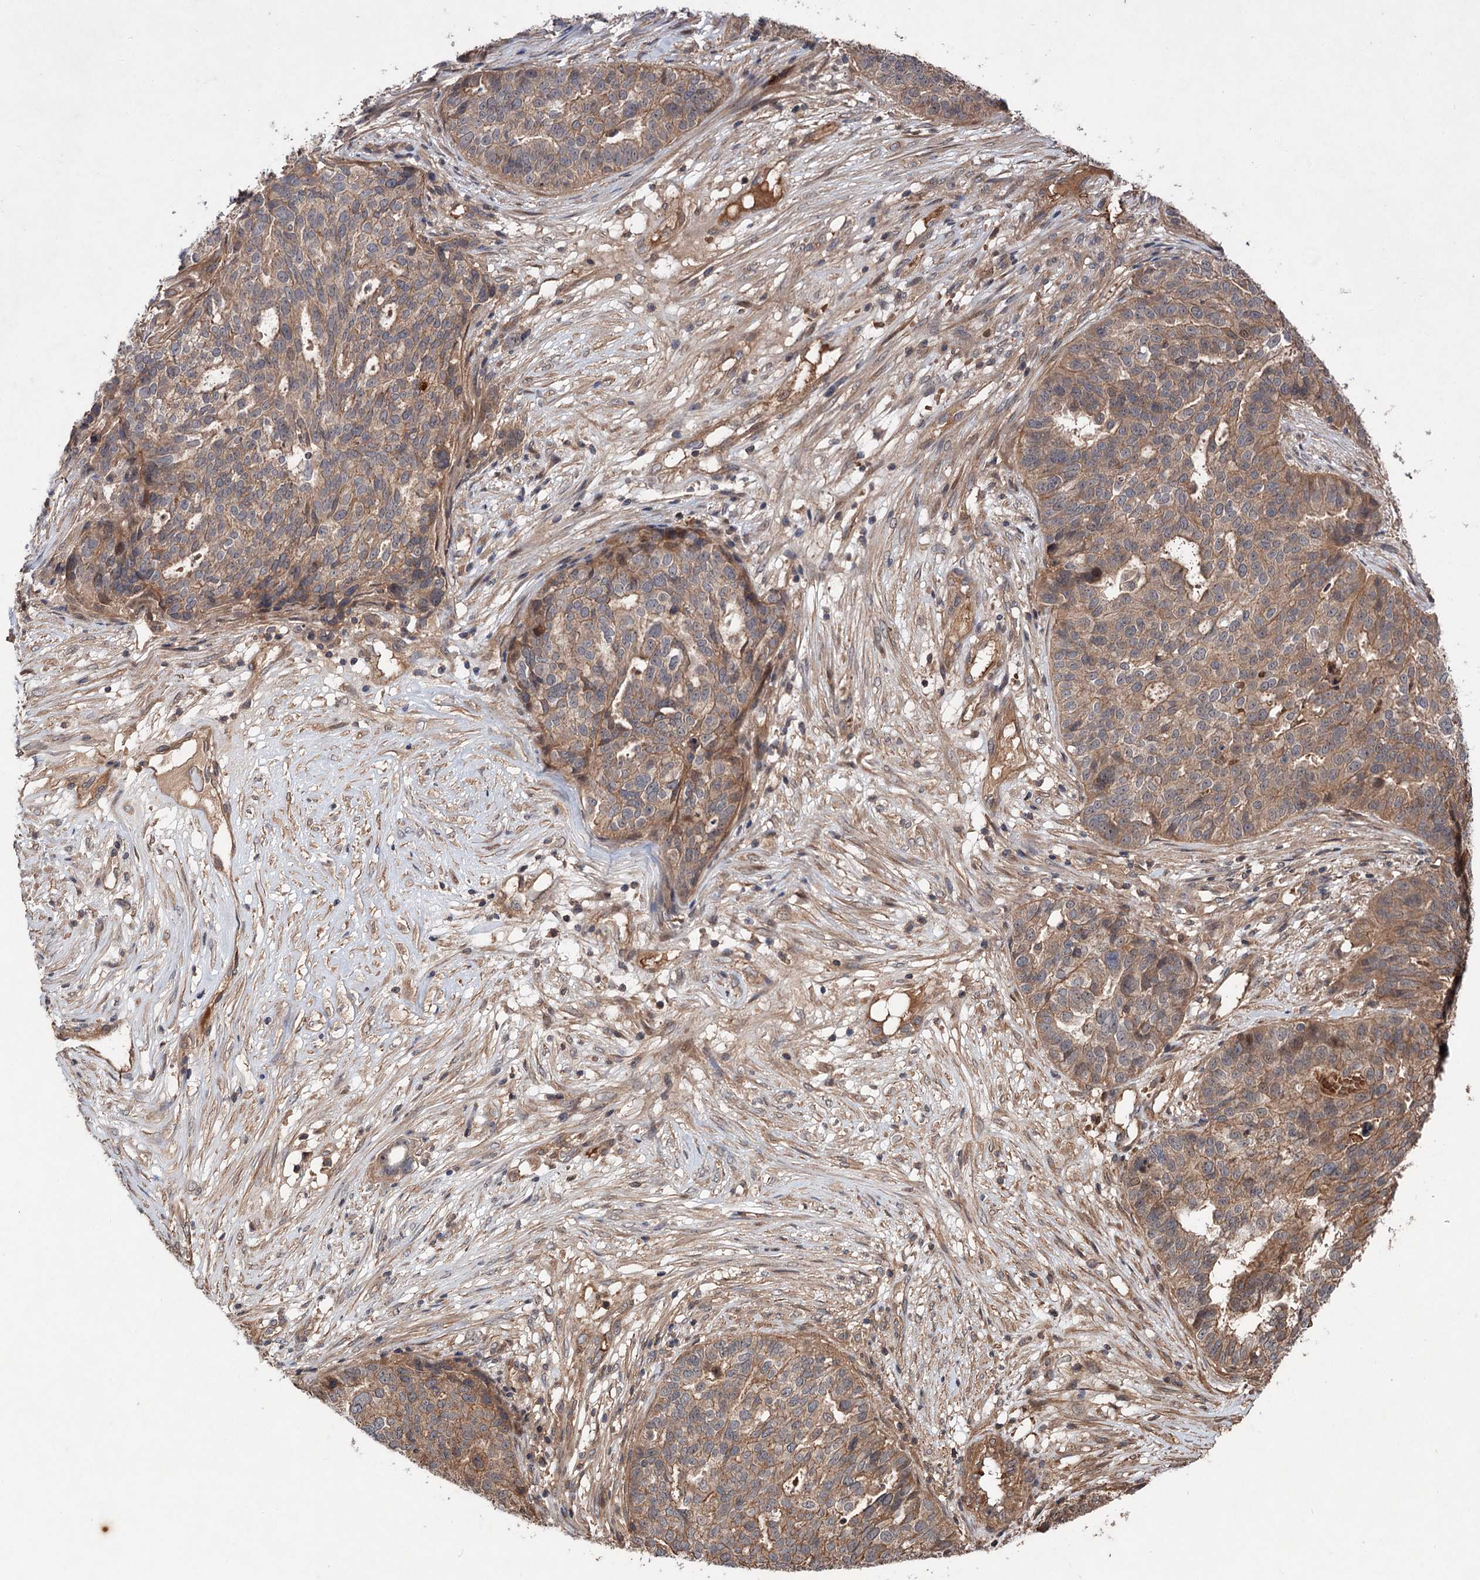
{"staining": {"intensity": "moderate", "quantity": ">75%", "location": "cytoplasmic/membranous"}, "tissue": "ovarian cancer", "cell_type": "Tumor cells", "image_type": "cancer", "snomed": [{"axis": "morphology", "description": "Cystadenocarcinoma, serous, NOS"}, {"axis": "topography", "description": "Ovary"}], "caption": "Moderate cytoplasmic/membranous staining is appreciated in approximately >75% of tumor cells in ovarian cancer (serous cystadenocarcinoma).", "gene": "ADK", "patient": {"sex": "female", "age": 59}}